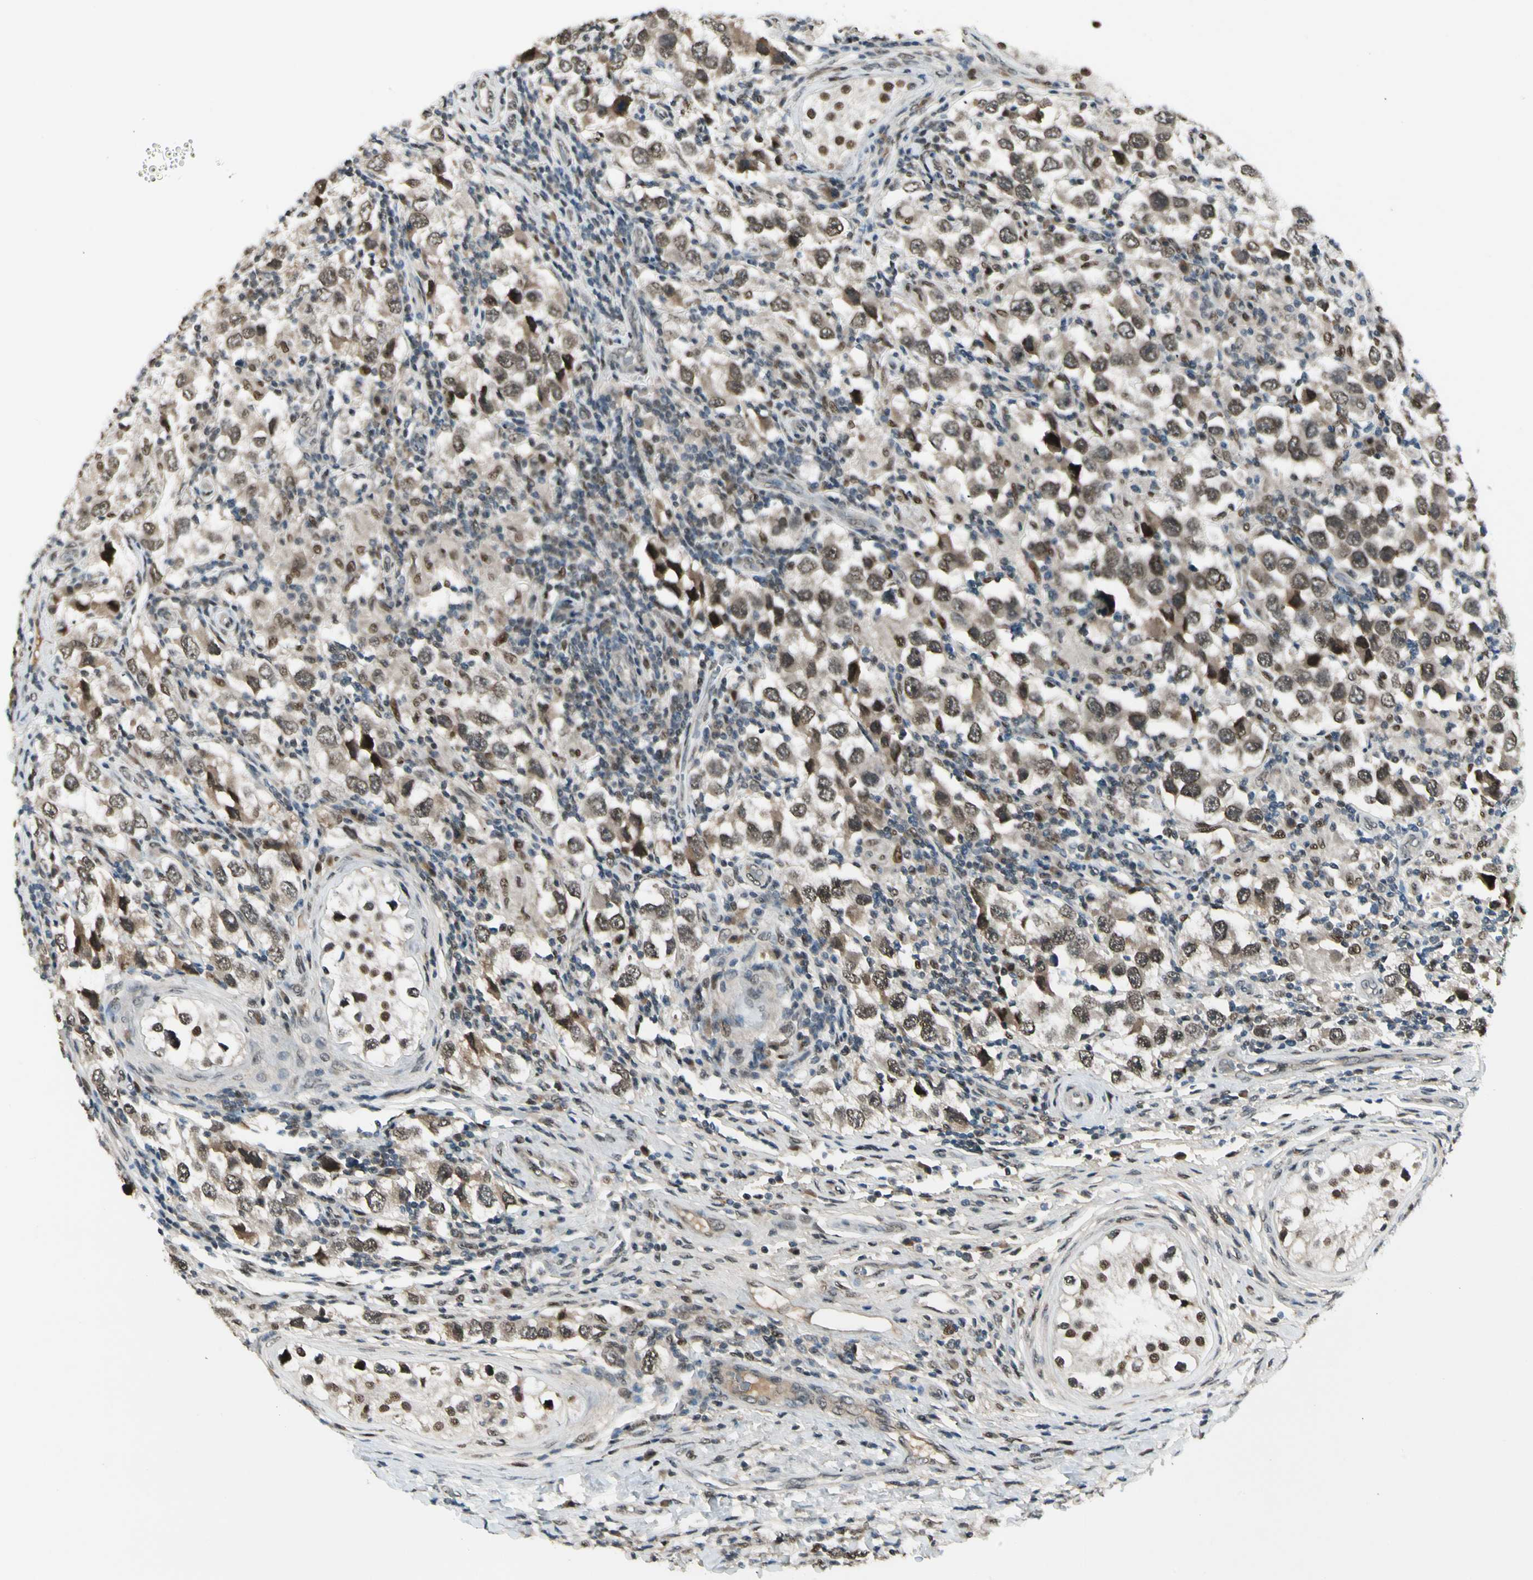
{"staining": {"intensity": "moderate", "quantity": ">75%", "location": "cytoplasmic/membranous,nuclear"}, "tissue": "testis cancer", "cell_type": "Tumor cells", "image_type": "cancer", "snomed": [{"axis": "morphology", "description": "Carcinoma, Embryonal, NOS"}, {"axis": "topography", "description": "Testis"}], "caption": "Brown immunohistochemical staining in testis embryonal carcinoma reveals moderate cytoplasmic/membranous and nuclear expression in about >75% of tumor cells. (DAB = brown stain, brightfield microscopy at high magnification).", "gene": "GTF3A", "patient": {"sex": "male", "age": 21}}